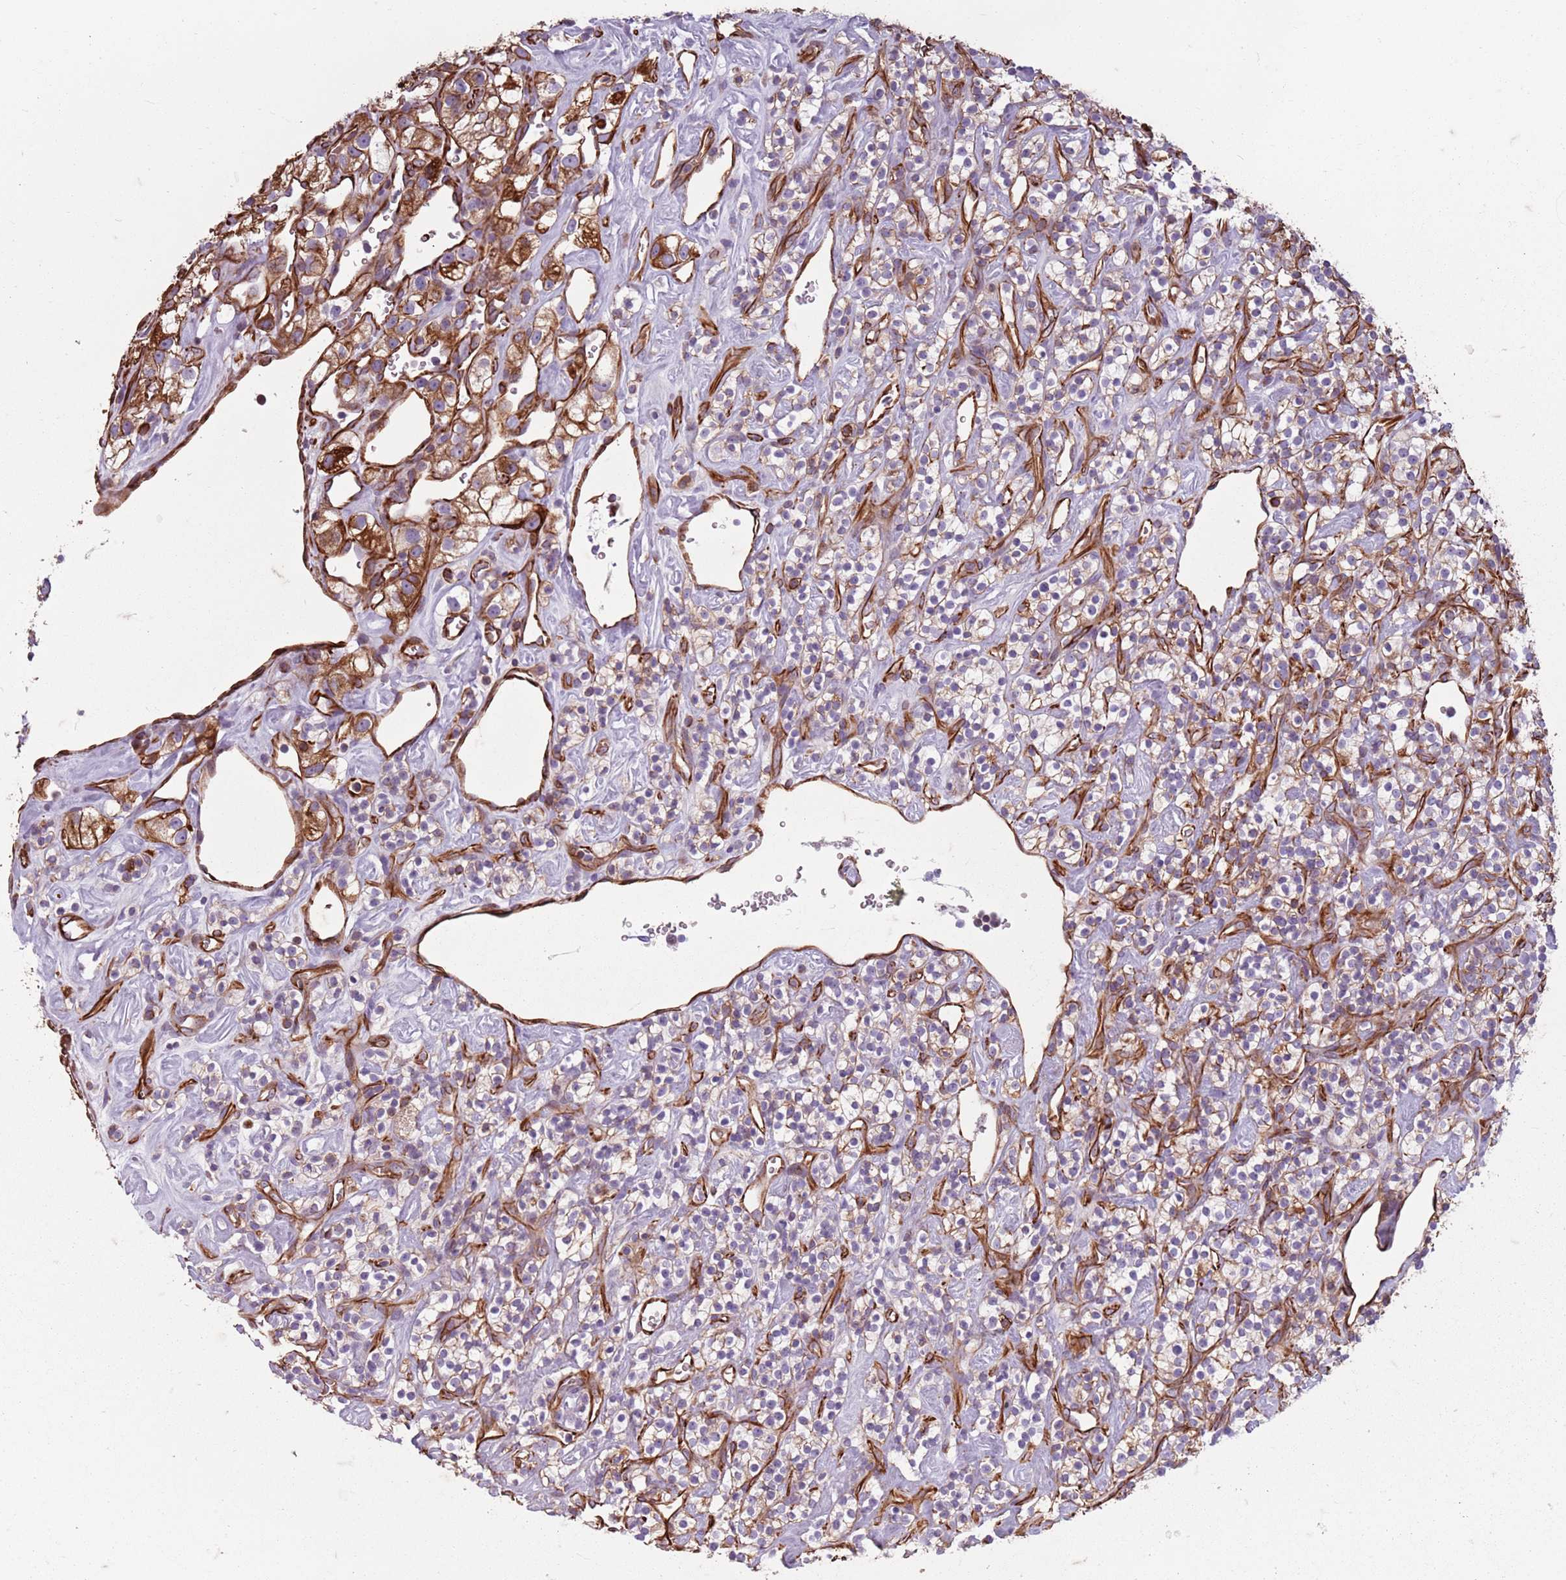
{"staining": {"intensity": "moderate", "quantity": "<25%", "location": "cytoplasmic/membranous"}, "tissue": "renal cancer", "cell_type": "Tumor cells", "image_type": "cancer", "snomed": [{"axis": "morphology", "description": "Adenocarcinoma, NOS"}, {"axis": "topography", "description": "Kidney"}], "caption": "Protein staining by immunohistochemistry (IHC) demonstrates moderate cytoplasmic/membranous positivity in about <25% of tumor cells in adenocarcinoma (renal). (DAB (3,3'-diaminobenzidine) = brown stain, brightfield microscopy at high magnification).", "gene": "TAS2R38", "patient": {"sex": "male", "age": 77}}